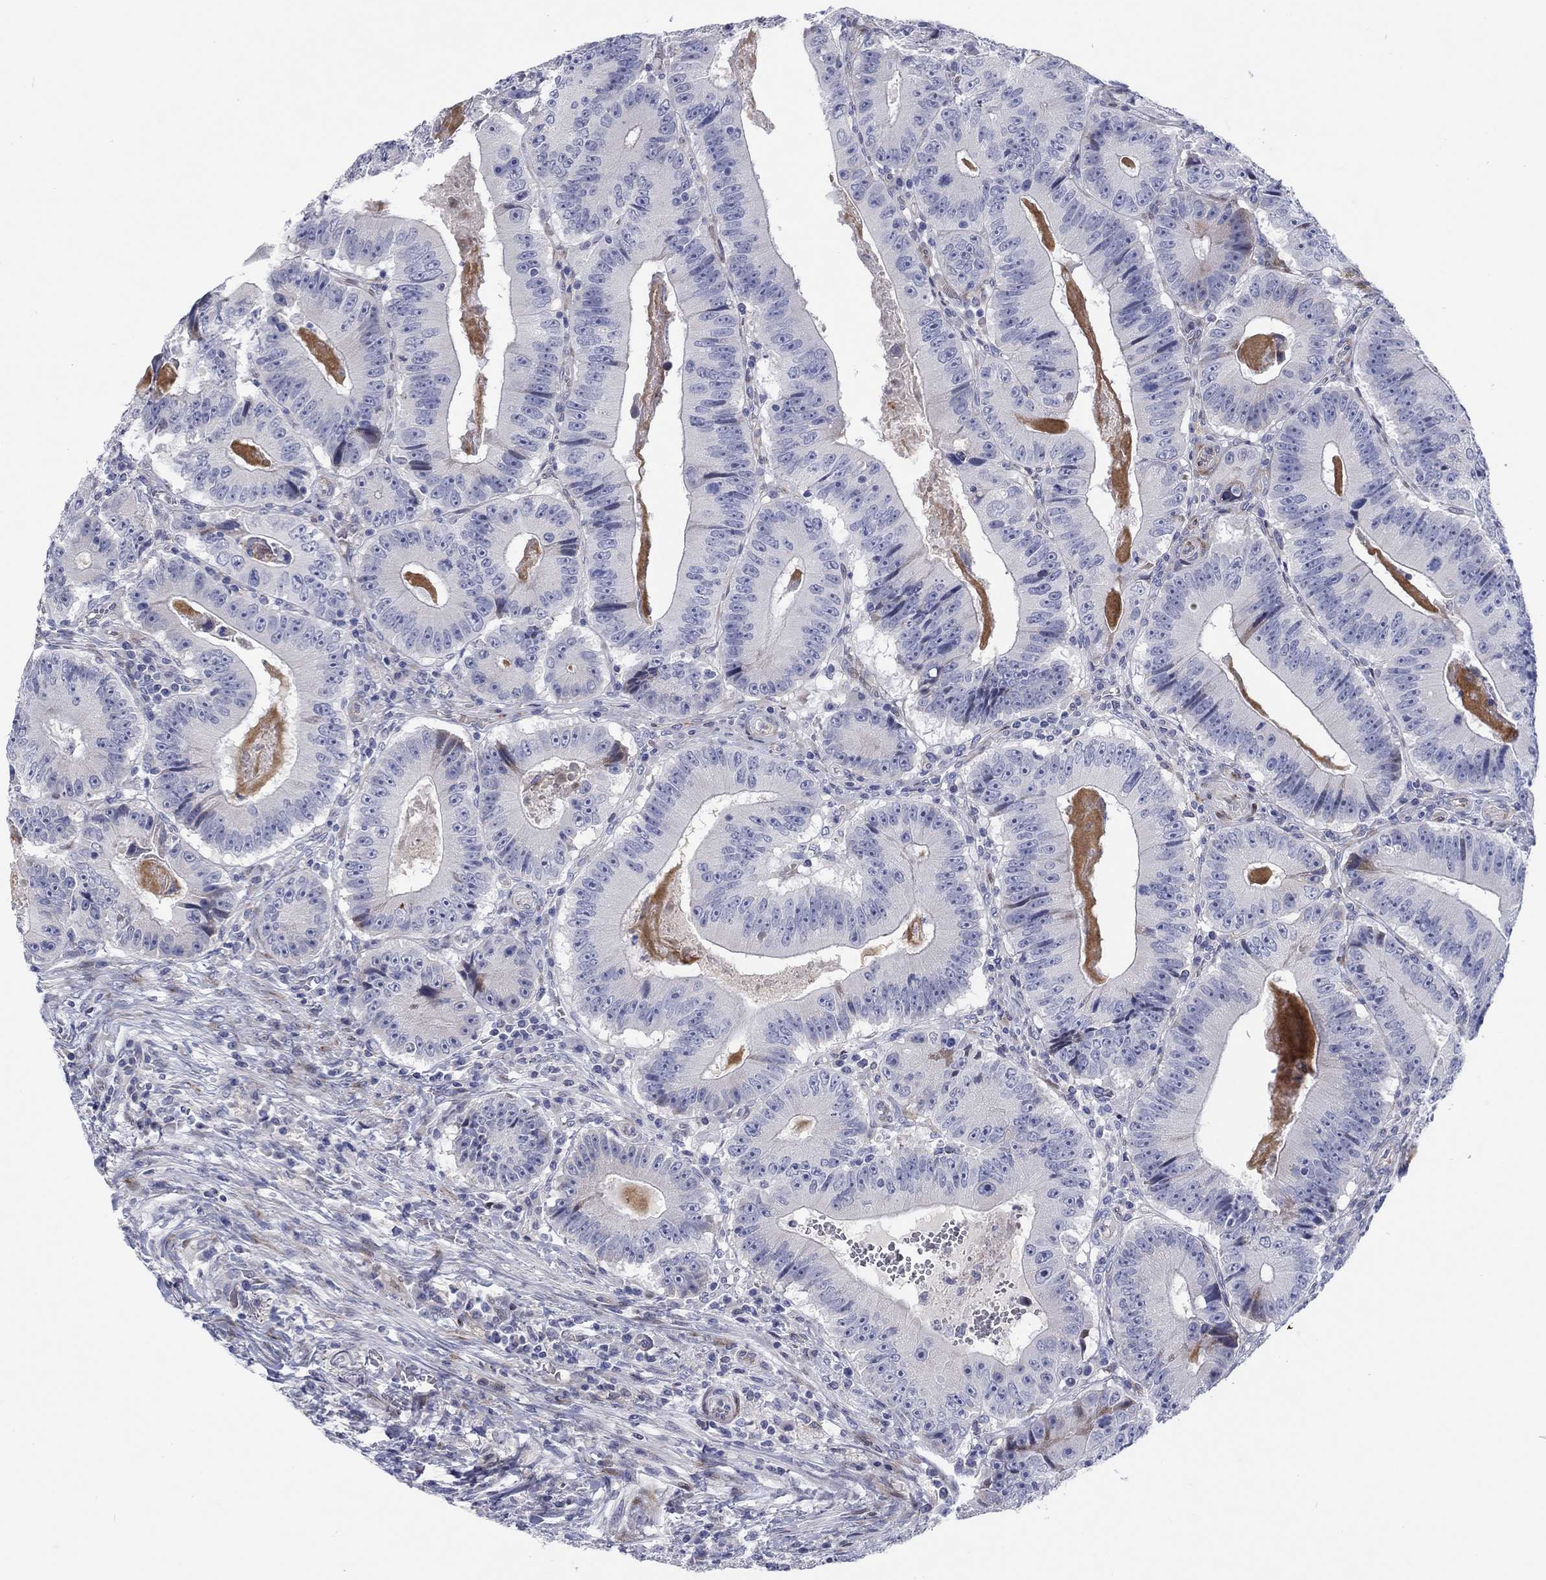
{"staining": {"intensity": "moderate", "quantity": "<25%", "location": "cytoplasmic/membranous"}, "tissue": "colorectal cancer", "cell_type": "Tumor cells", "image_type": "cancer", "snomed": [{"axis": "morphology", "description": "Adenocarcinoma, NOS"}, {"axis": "topography", "description": "Colon"}], "caption": "Colorectal adenocarcinoma tissue exhibits moderate cytoplasmic/membranous expression in approximately <25% of tumor cells The staining was performed using DAB (3,3'-diaminobenzidine), with brown indicating positive protein expression. Nuclei are stained blue with hematoxylin.", "gene": "ARHGAP36", "patient": {"sex": "female", "age": 86}}